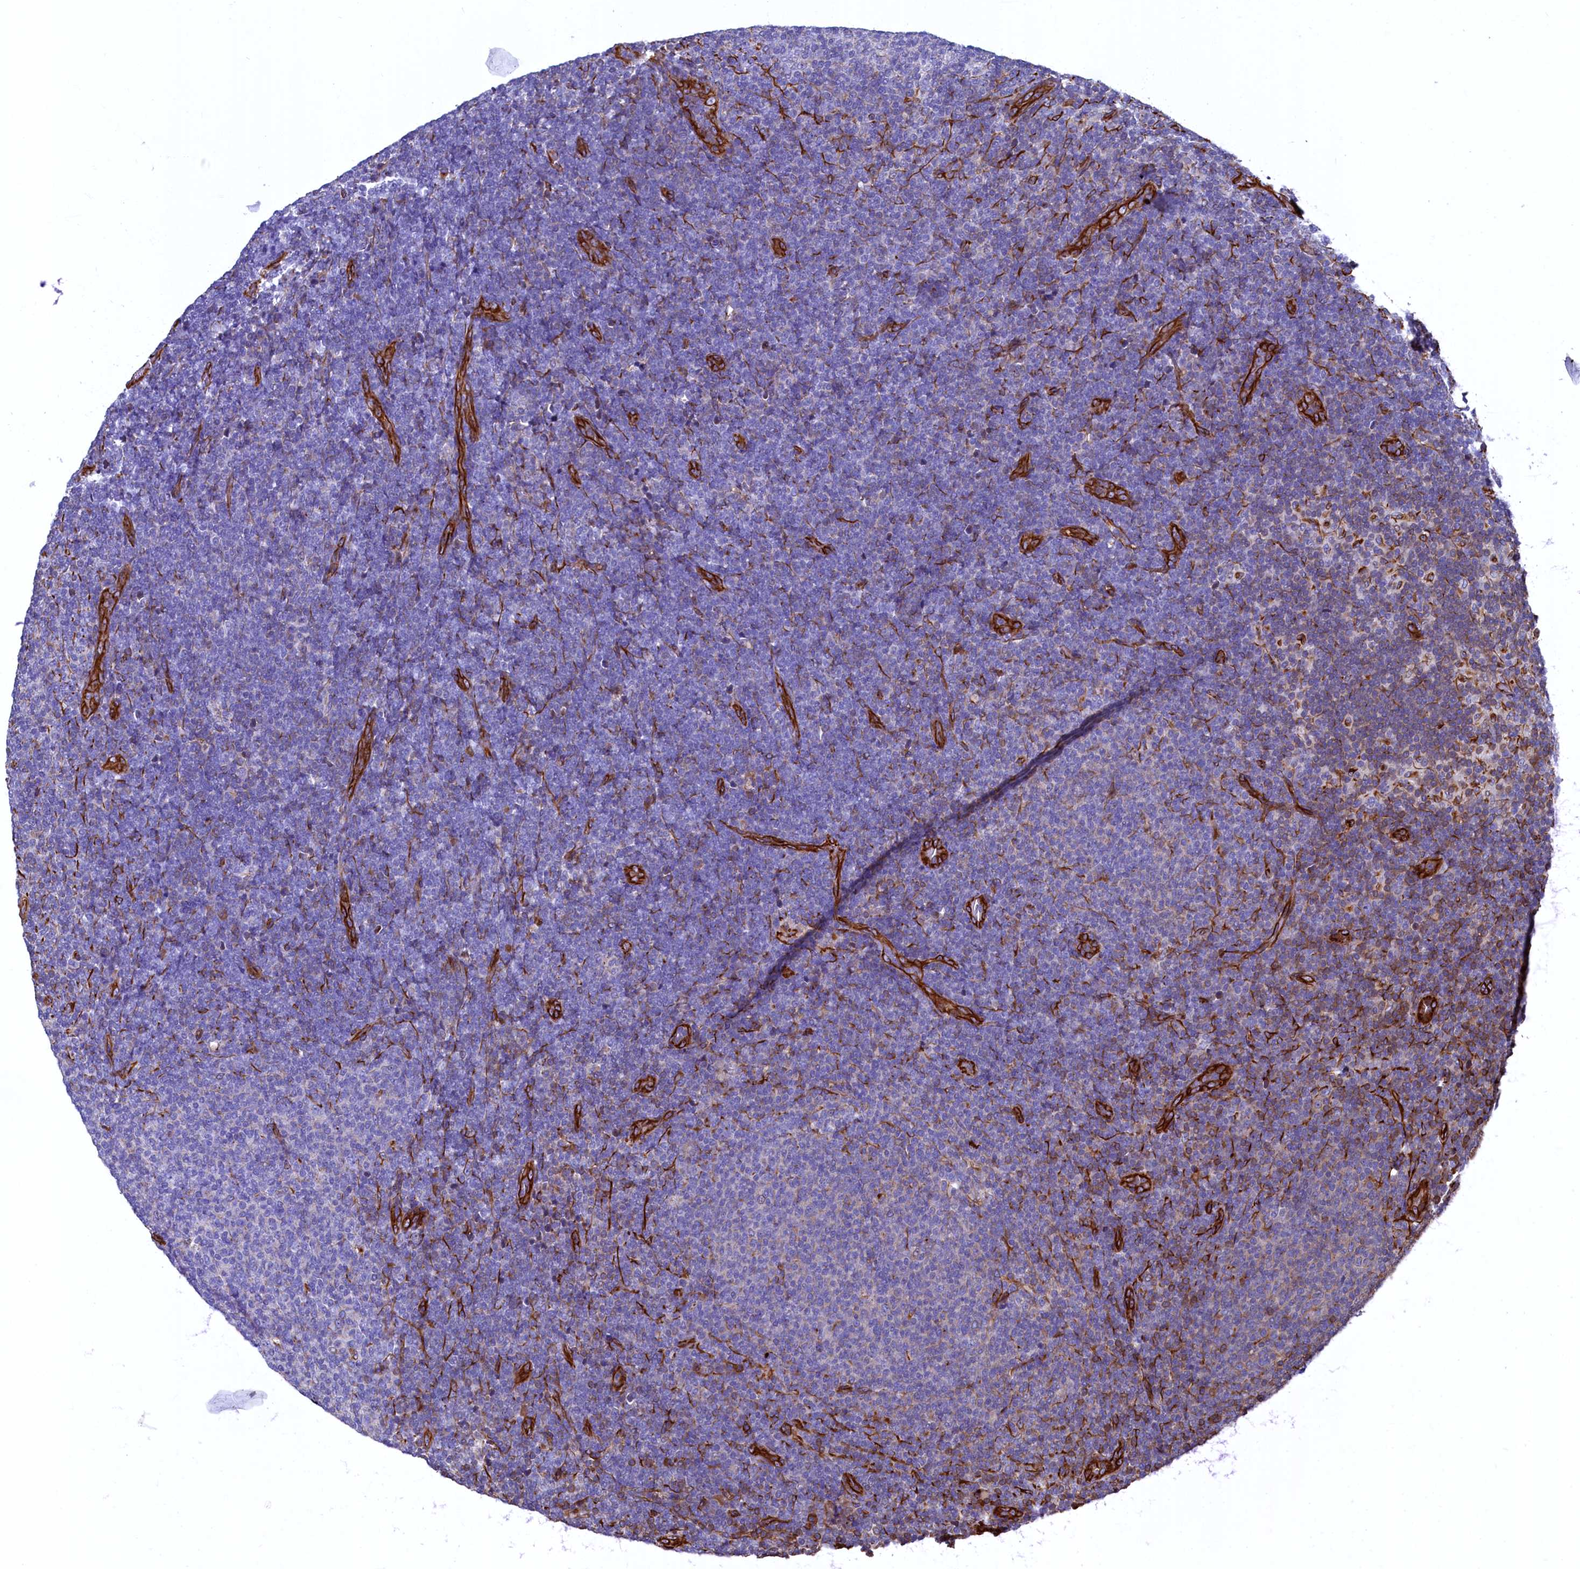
{"staining": {"intensity": "negative", "quantity": "none", "location": "none"}, "tissue": "lymphoma", "cell_type": "Tumor cells", "image_type": "cancer", "snomed": [{"axis": "morphology", "description": "Malignant lymphoma, non-Hodgkin's type, Low grade"}, {"axis": "topography", "description": "Lymph node"}], "caption": "Tumor cells are negative for brown protein staining in lymphoma. (Brightfield microscopy of DAB (3,3'-diaminobenzidine) IHC at high magnification).", "gene": "LRRC57", "patient": {"sex": "male", "age": 66}}